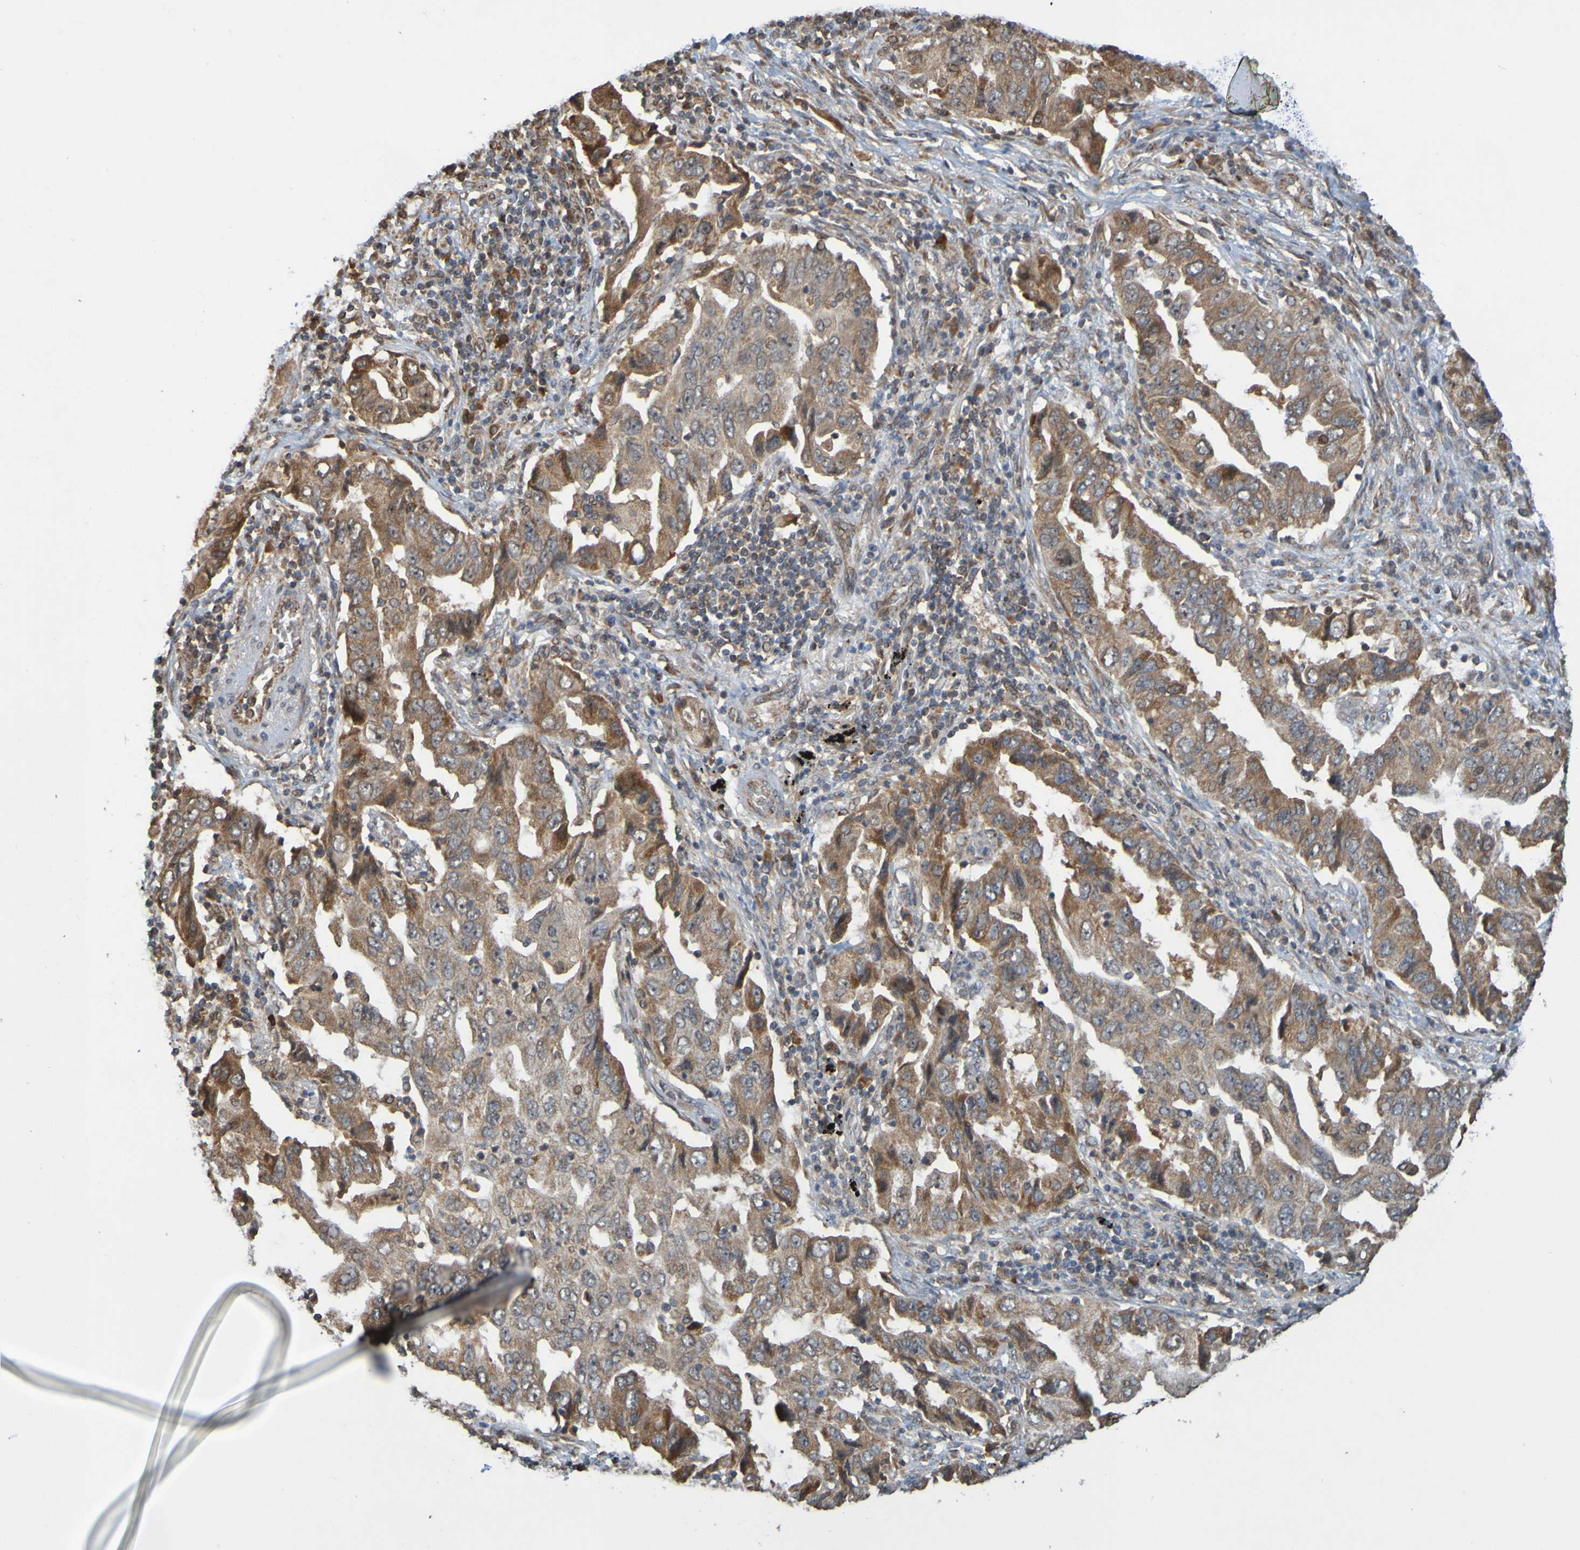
{"staining": {"intensity": "moderate", "quantity": ">75%", "location": "cytoplasmic/membranous"}, "tissue": "lung cancer", "cell_type": "Tumor cells", "image_type": "cancer", "snomed": [{"axis": "morphology", "description": "Adenocarcinoma, NOS"}, {"axis": "topography", "description": "Lung"}], "caption": "Protein expression analysis of adenocarcinoma (lung) shows moderate cytoplasmic/membranous staining in approximately >75% of tumor cells.", "gene": "TMBIM1", "patient": {"sex": "female", "age": 65}}